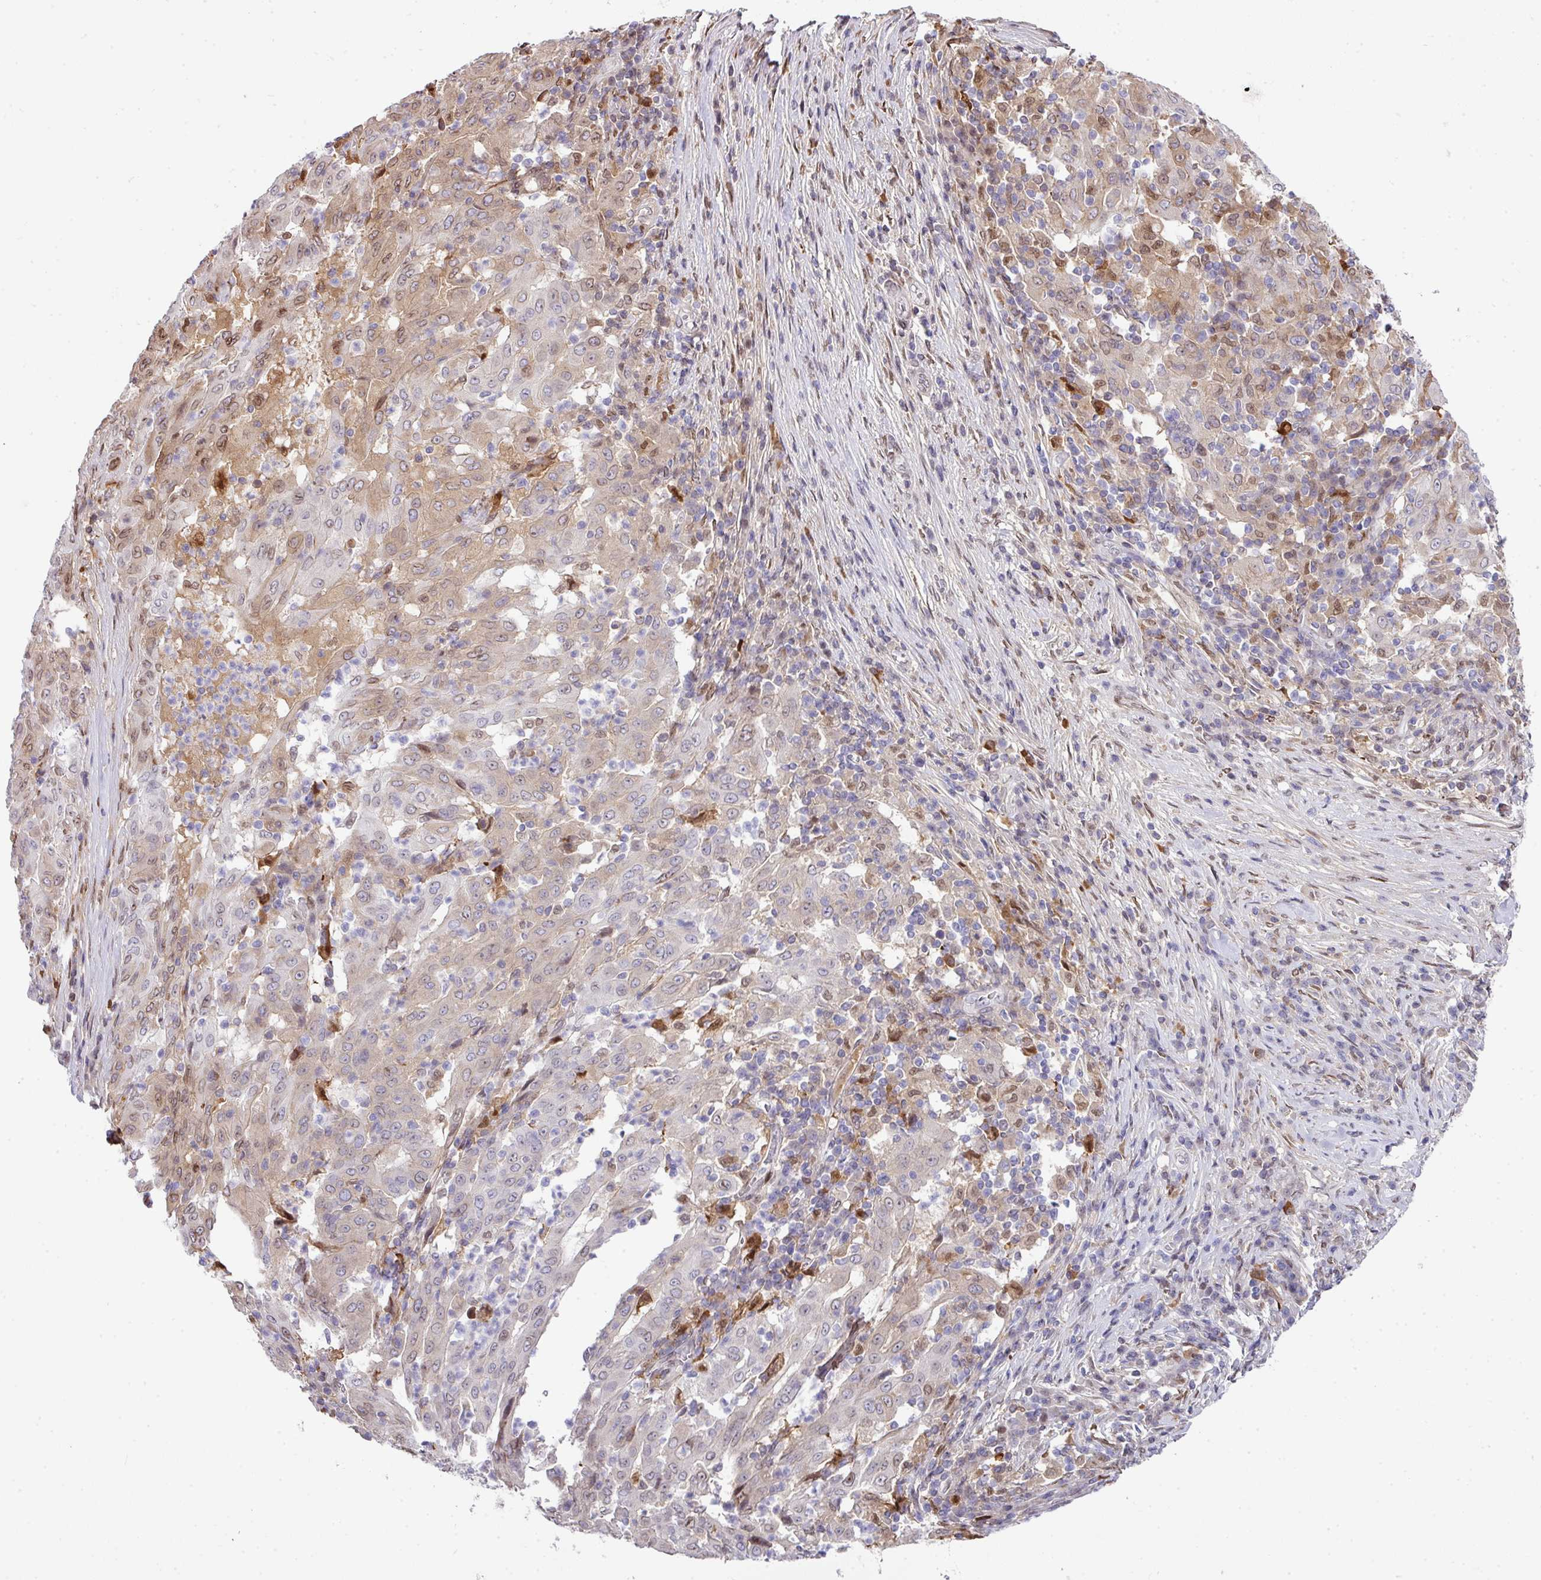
{"staining": {"intensity": "weak", "quantity": "<25%", "location": "cytoplasmic/membranous,nuclear"}, "tissue": "pancreatic cancer", "cell_type": "Tumor cells", "image_type": "cancer", "snomed": [{"axis": "morphology", "description": "Adenocarcinoma, NOS"}, {"axis": "topography", "description": "Pancreas"}], "caption": "High magnification brightfield microscopy of pancreatic cancer stained with DAB (3,3'-diaminobenzidine) (brown) and counterstained with hematoxylin (blue): tumor cells show no significant staining.", "gene": "PLK1", "patient": {"sex": "male", "age": 63}}